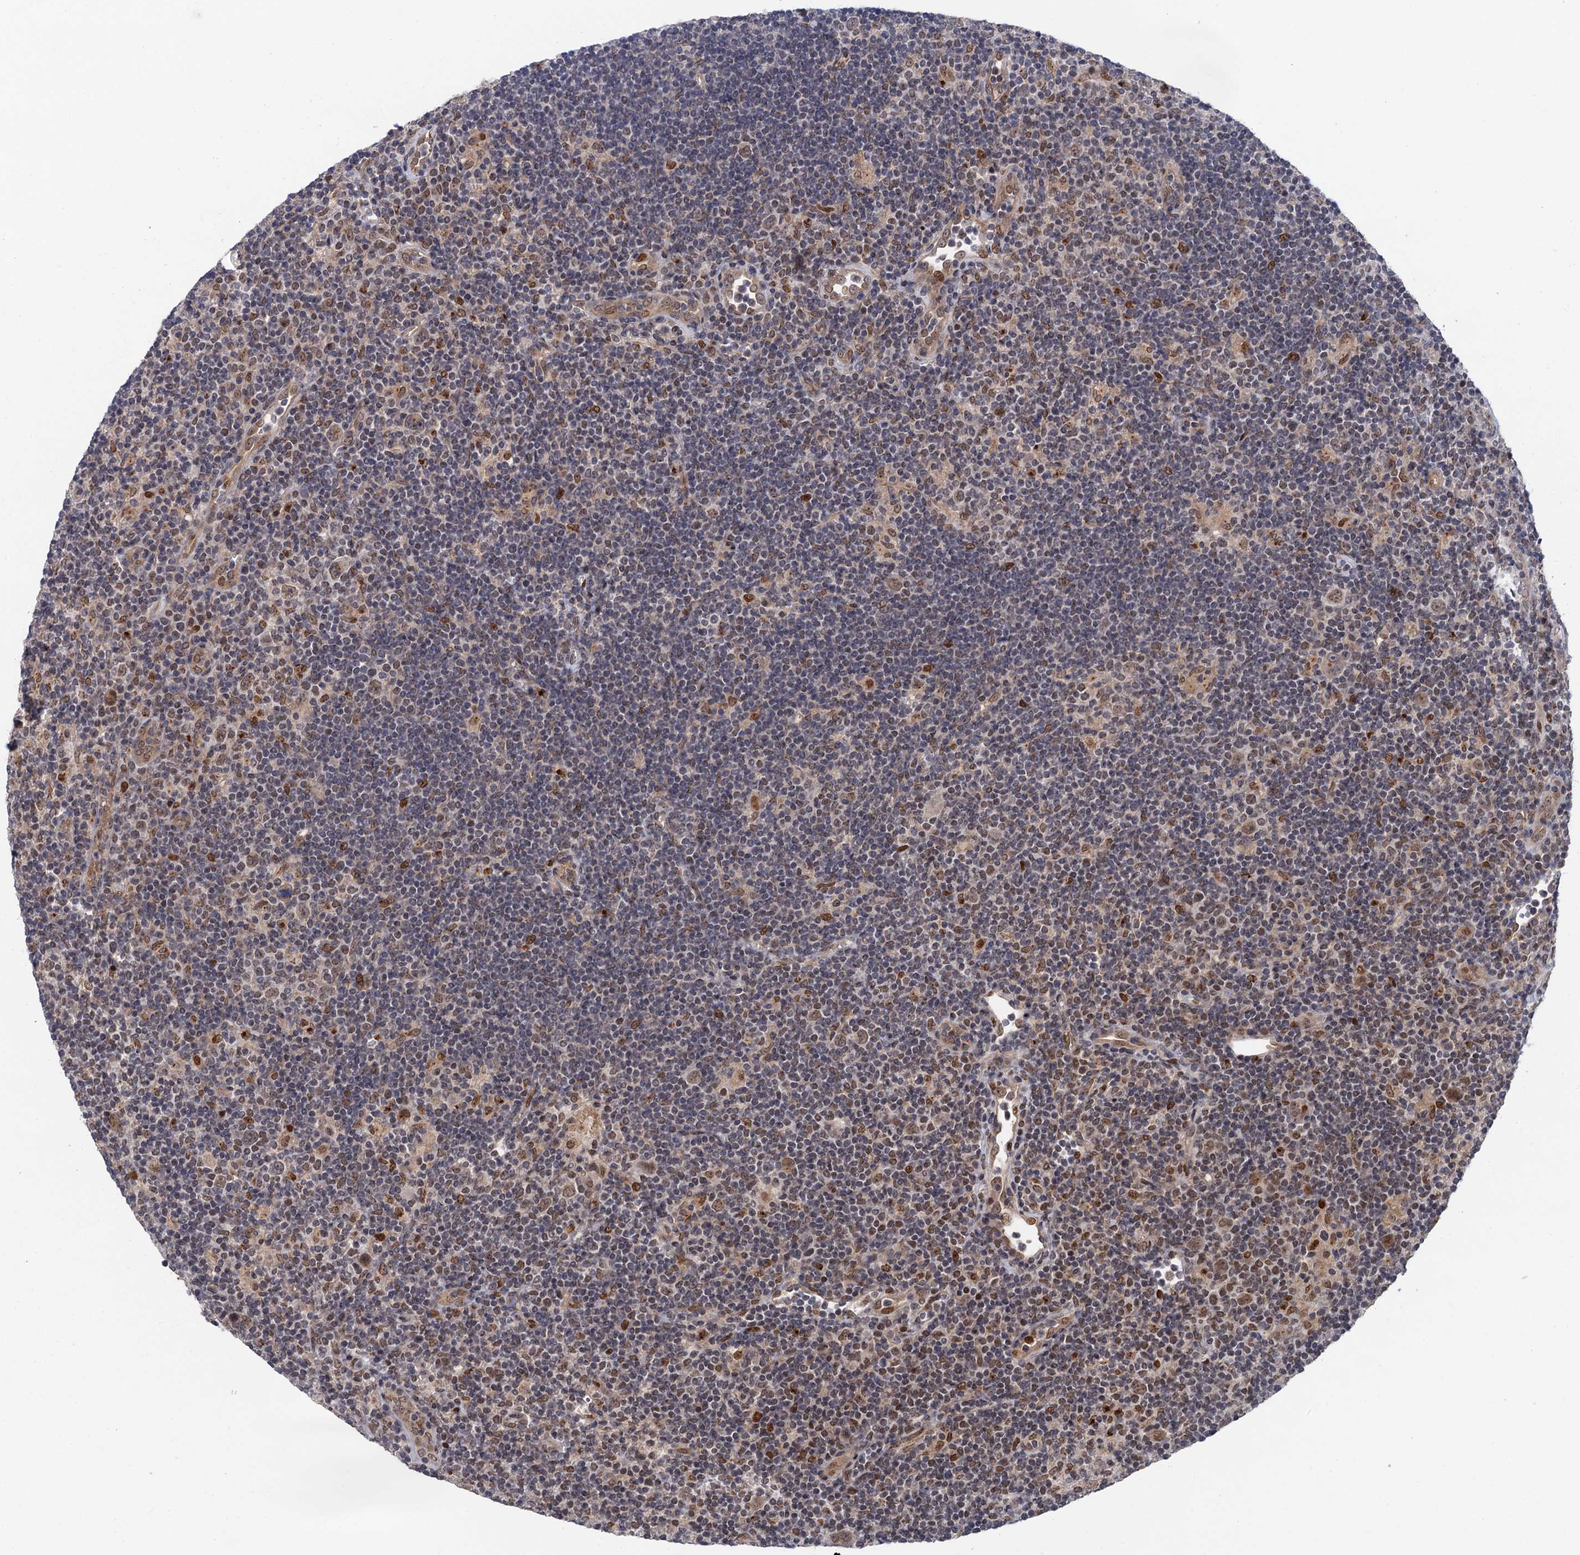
{"staining": {"intensity": "moderate", "quantity": ">75%", "location": "nuclear"}, "tissue": "lymphoma", "cell_type": "Tumor cells", "image_type": "cancer", "snomed": [{"axis": "morphology", "description": "Hodgkin's disease, NOS"}, {"axis": "topography", "description": "Lymph node"}], "caption": "Approximately >75% of tumor cells in lymphoma show moderate nuclear protein positivity as visualized by brown immunohistochemical staining.", "gene": "NEK8", "patient": {"sex": "female", "age": 57}}